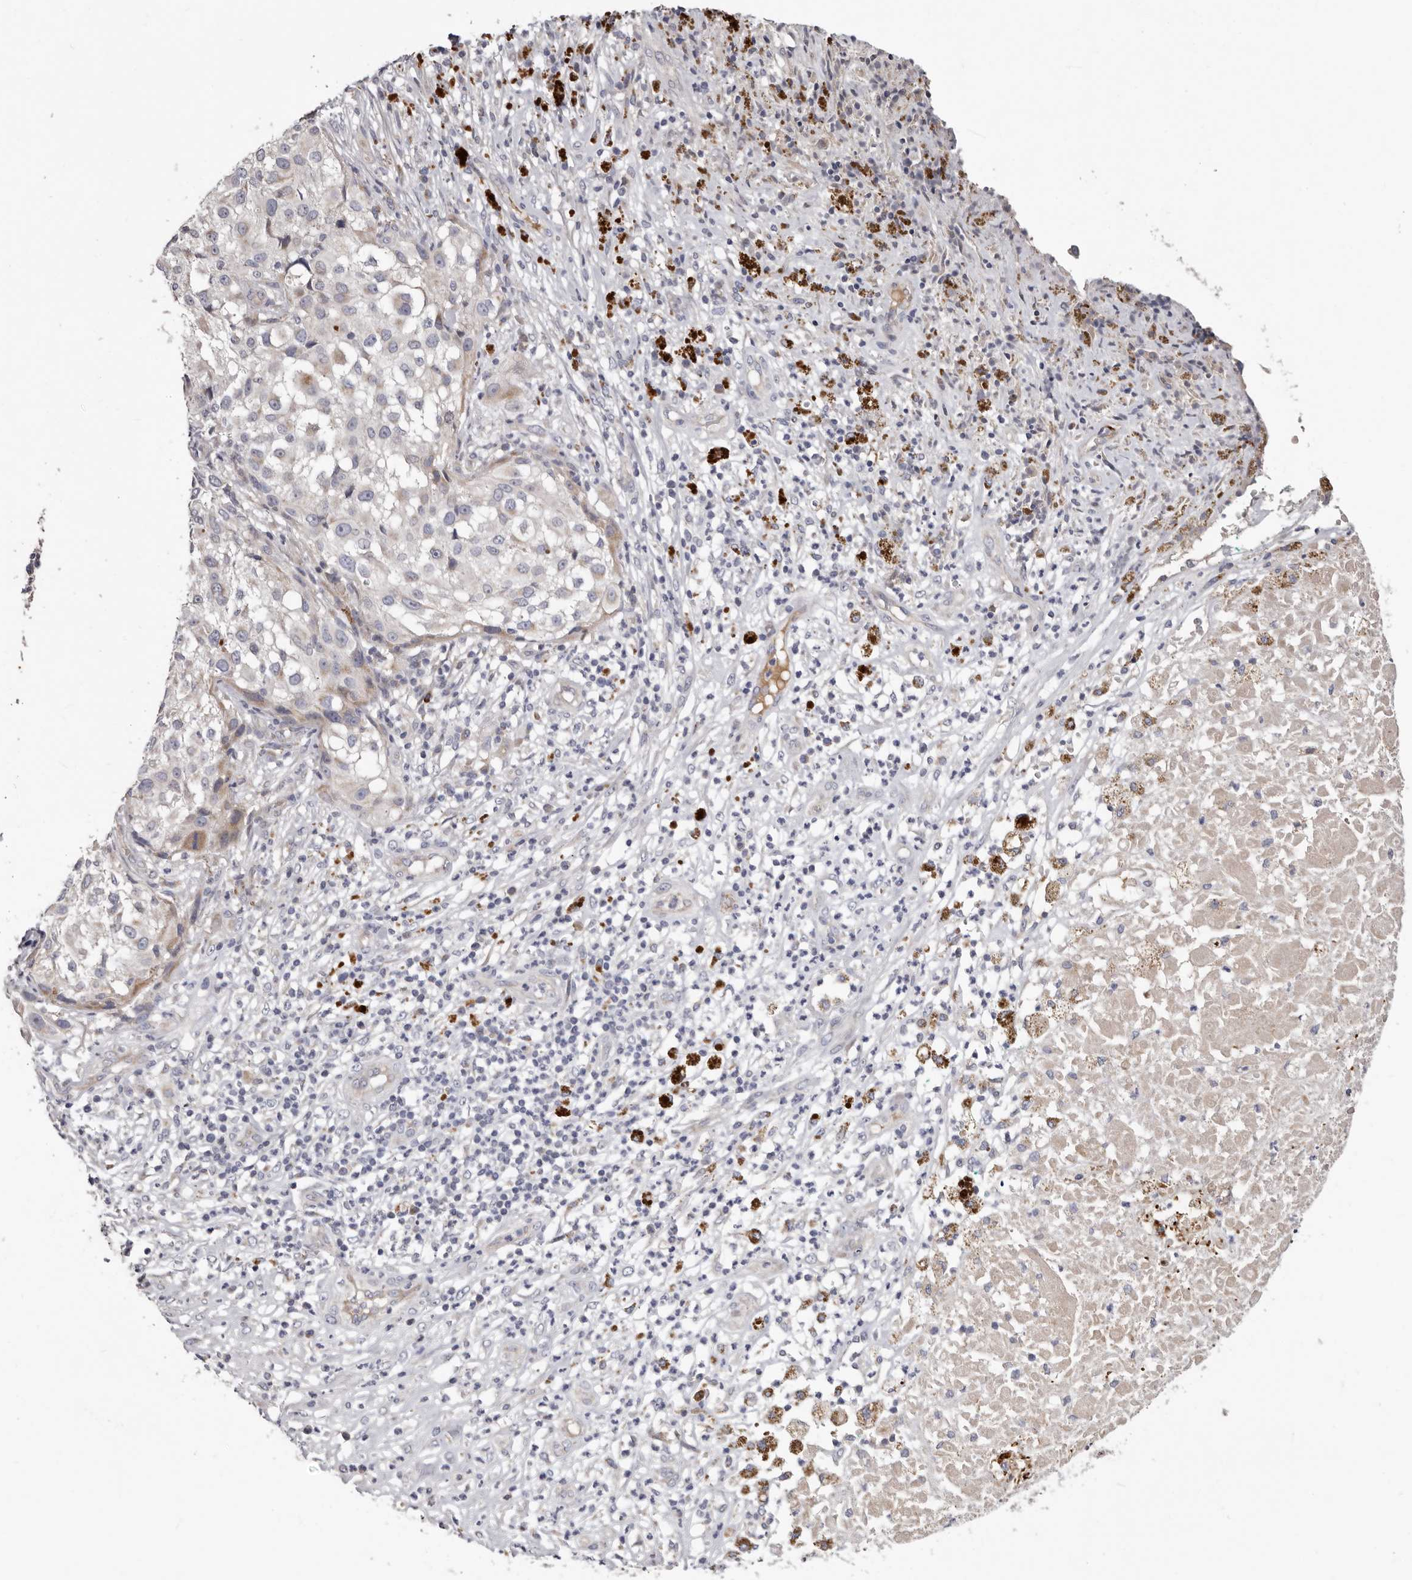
{"staining": {"intensity": "negative", "quantity": "none", "location": "none"}, "tissue": "melanoma", "cell_type": "Tumor cells", "image_type": "cancer", "snomed": [{"axis": "morphology", "description": "Necrosis, NOS"}, {"axis": "morphology", "description": "Malignant melanoma, NOS"}, {"axis": "topography", "description": "Skin"}], "caption": "The immunohistochemistry (IHC) micrograph has no significant expression in tumor cells of malignant melanoma tissue.", "gene": "SPTA1", "patient": {"sex": "female", "age": 87}}